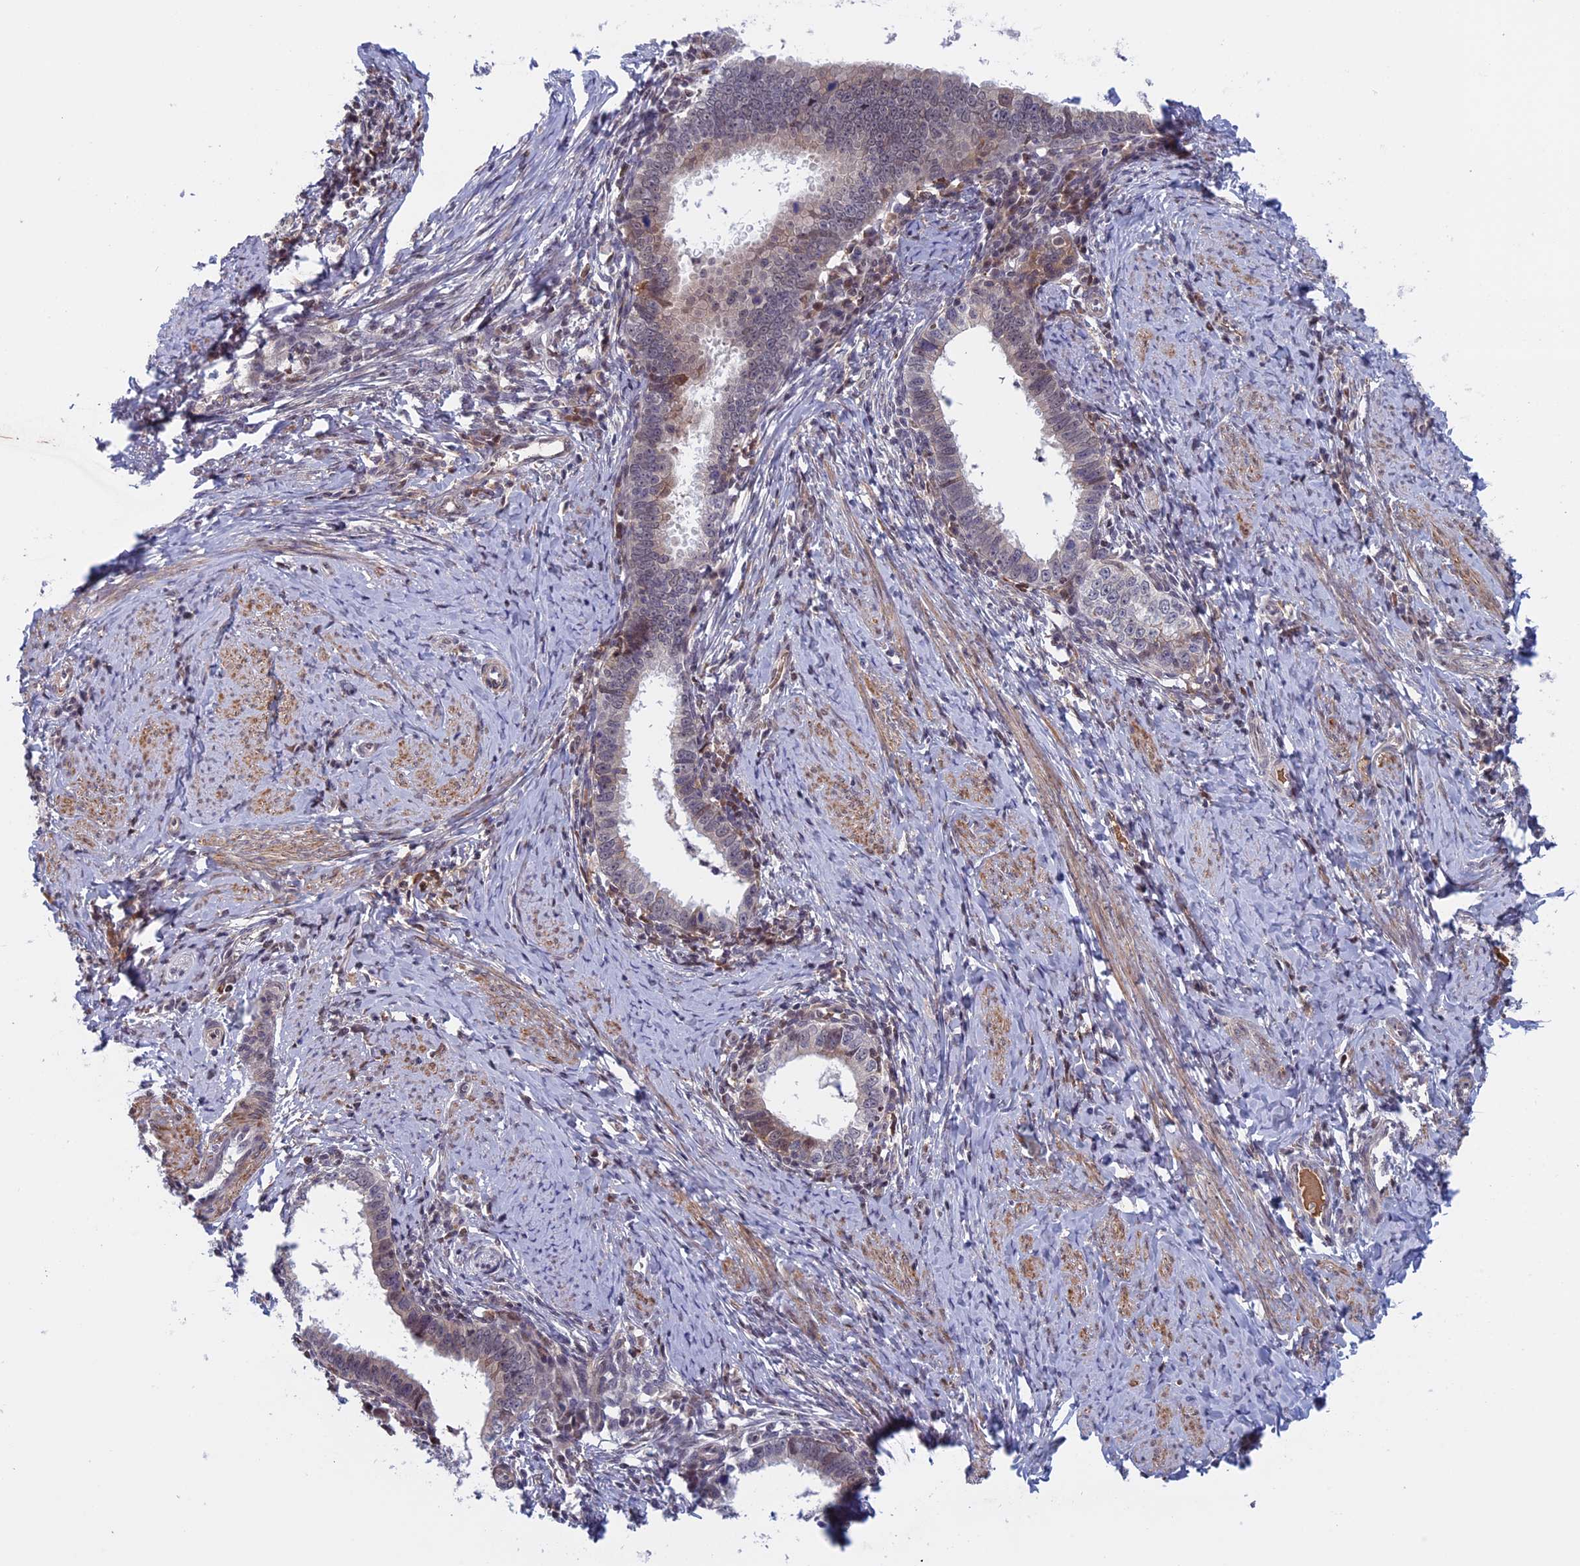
{"staining": {"intensity": "negative", "quantity": "none", "location": "none"}, "tissue": "cervical cancer", "cell_type": "Tumor cells", "image_type": "cancer", "snomed": [{"axis": "morphology", "description": "Adenocarcinoma, NOS"}, {"axis": "topography", "description": "Cervix"}], "caption": "Tumor cells are negative for protein expression in human adenocarcinoma (cervical). (DAB (3,3'-diaminobenzidine) IHC, high magnification).", "gene": "FADS1", "patient": {"sex": "female", "age": 36}}